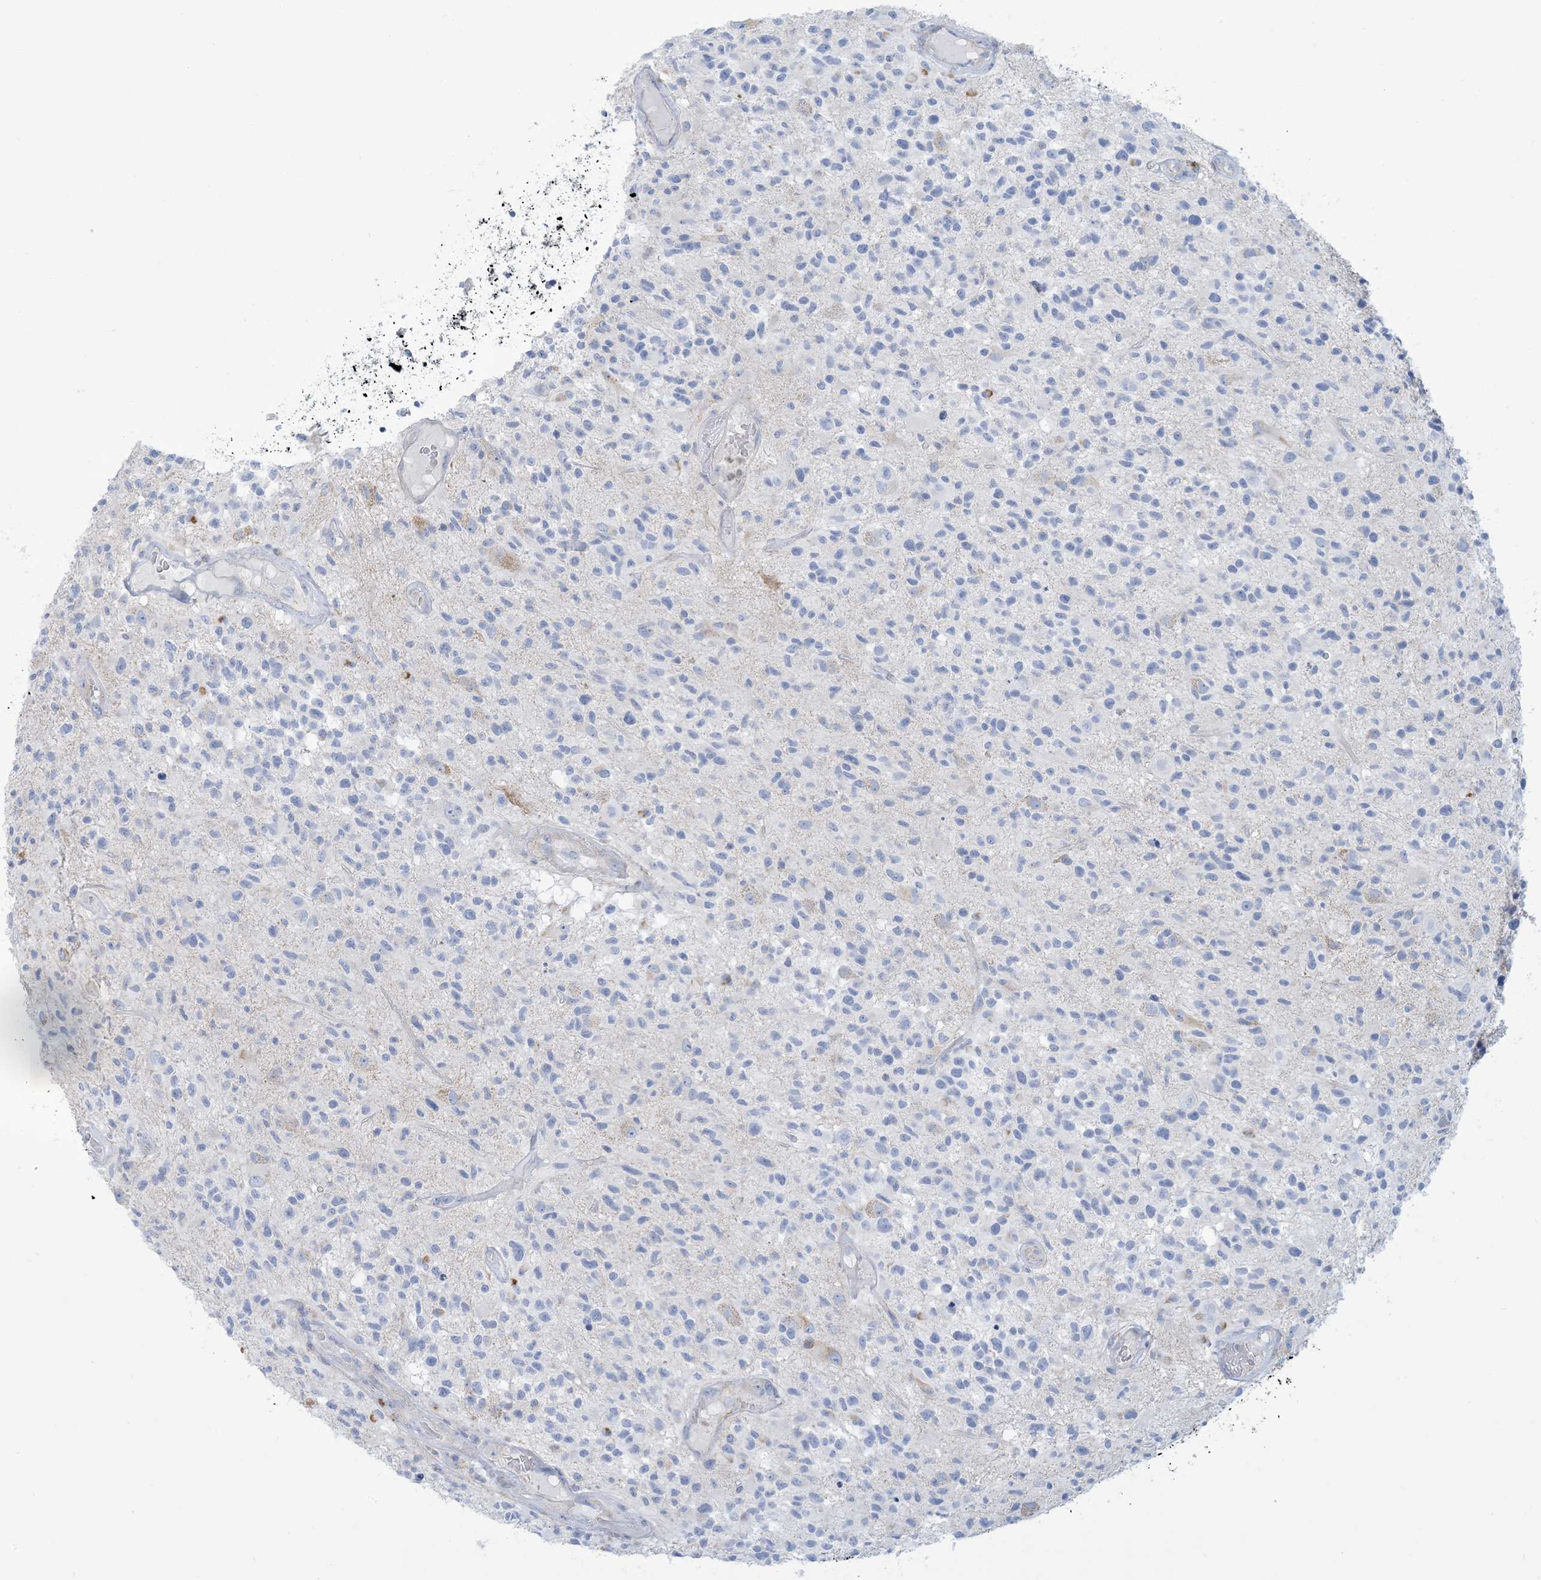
{"staining": {"intensity": "negative", "quantity": "none", "location": "none"}, "tissue": "glioma", "cell_type": "Tumor cells", "image_type": "cancer", "snomed": [{"axis": "morphology", "description": "Glioma, malignant, High grade"}, {"axis": "morphology", "description": "Glioblastoma, NOS"}, {"axis": "topography", "description": "Brain"}], "caption": "Immunohistochemistry of malignant glioma (high-grade) shows no positivity in tumor cells. Nuclei are stained in blue.", "gene": "MTHFD2L", "patient": {"sex": "male", "age": 60}}